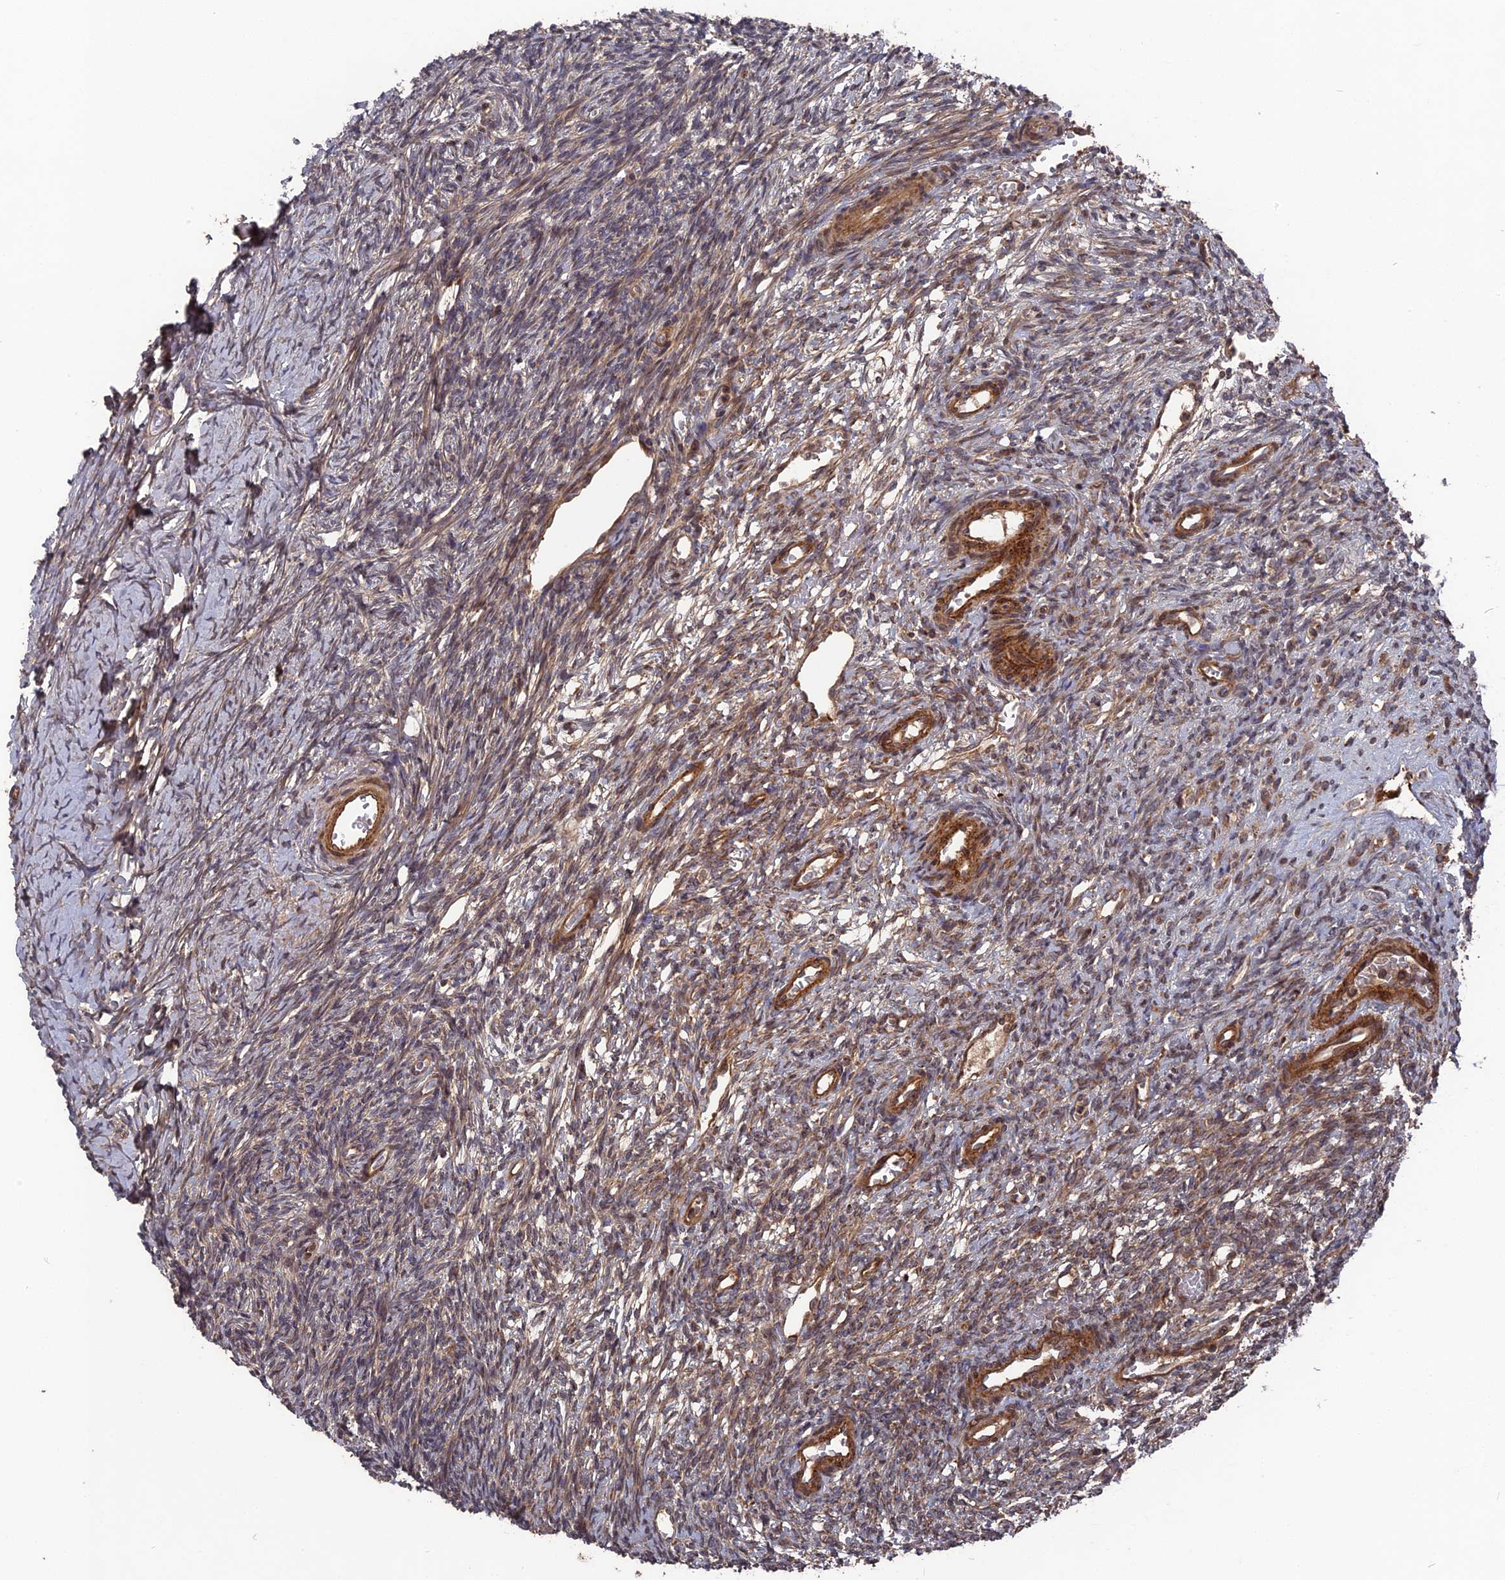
{"staining": {"intensity": "weak", "quantity": "25%-75%", "location": "cytoplasmic/membranous"}, "tissue": "ovary", "cell_type": "Ovarian stroma cells", "image_type": "normal", "snomed": [{"axis": "morphology", "description": "Normal tissue, NOS"}, {"axis": "topography", "description": "Ovary"}], "caption": "IHC micrograph of unremarkable ovary stained for a protein (brown), which reveals low levels of weak cytoplasmic/membranous positivity in about 25%-75% of ovarian stroma cells.", "gene": "DEF8", "patient": {"sex": "female", "age": 39}}